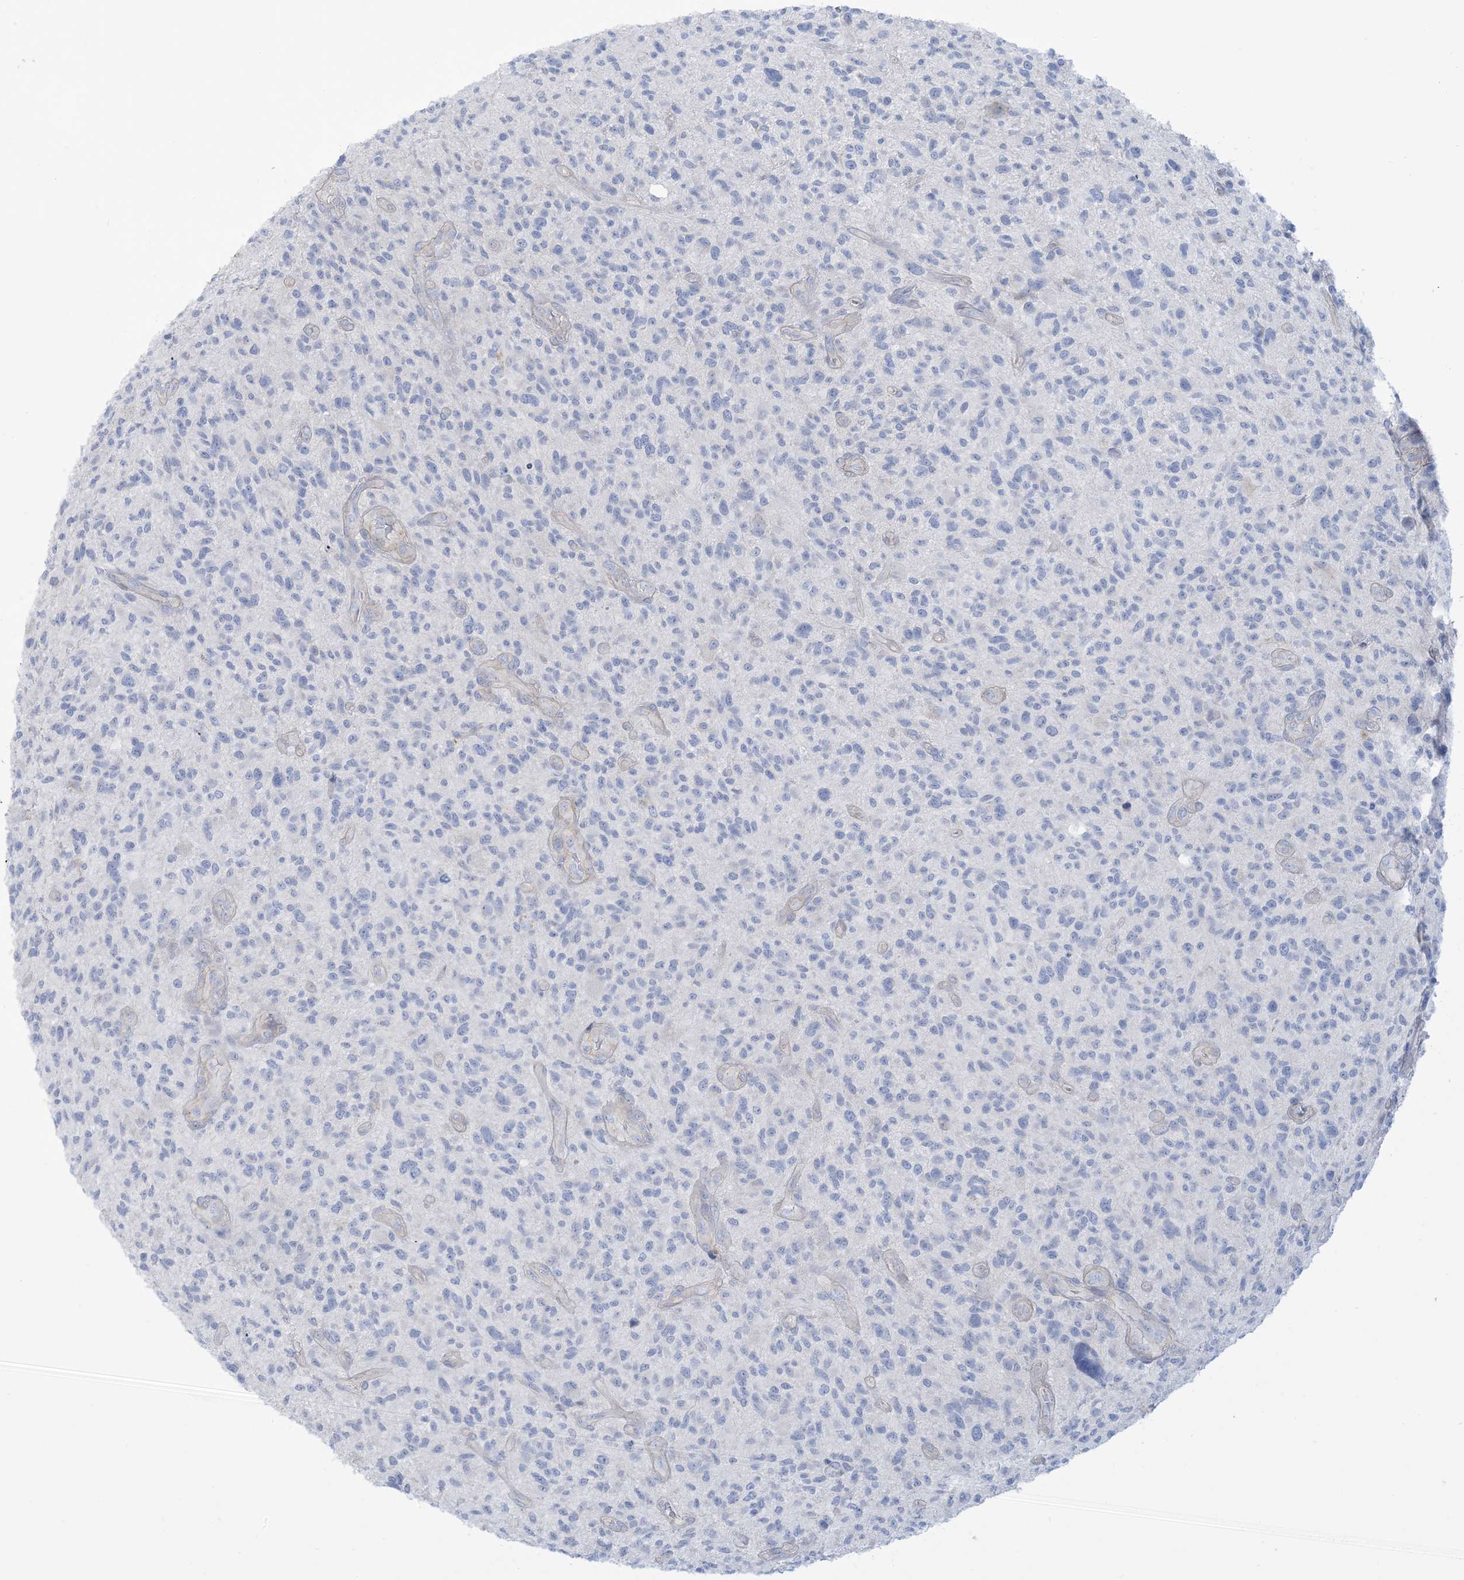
{"staining": {"intensity": "negative", "quantity": "none", "location": "none"}, "tissue": "glioma", "cell_type": "Tumor cells", "image_type": "cancer", "snomed": [{"axis": "morphology", "description": "Glioma, malignant, High grade"}, {"axis": "topography", "description": "Brain"}], "caption": "Protein analysis of high-grade glioma (malignant) demonstrates no significant expression in tumor cells. Nuclei are stained in blue.", "gene": "MTHFD2L", "patient": {"sex": "male", "age": 47}}